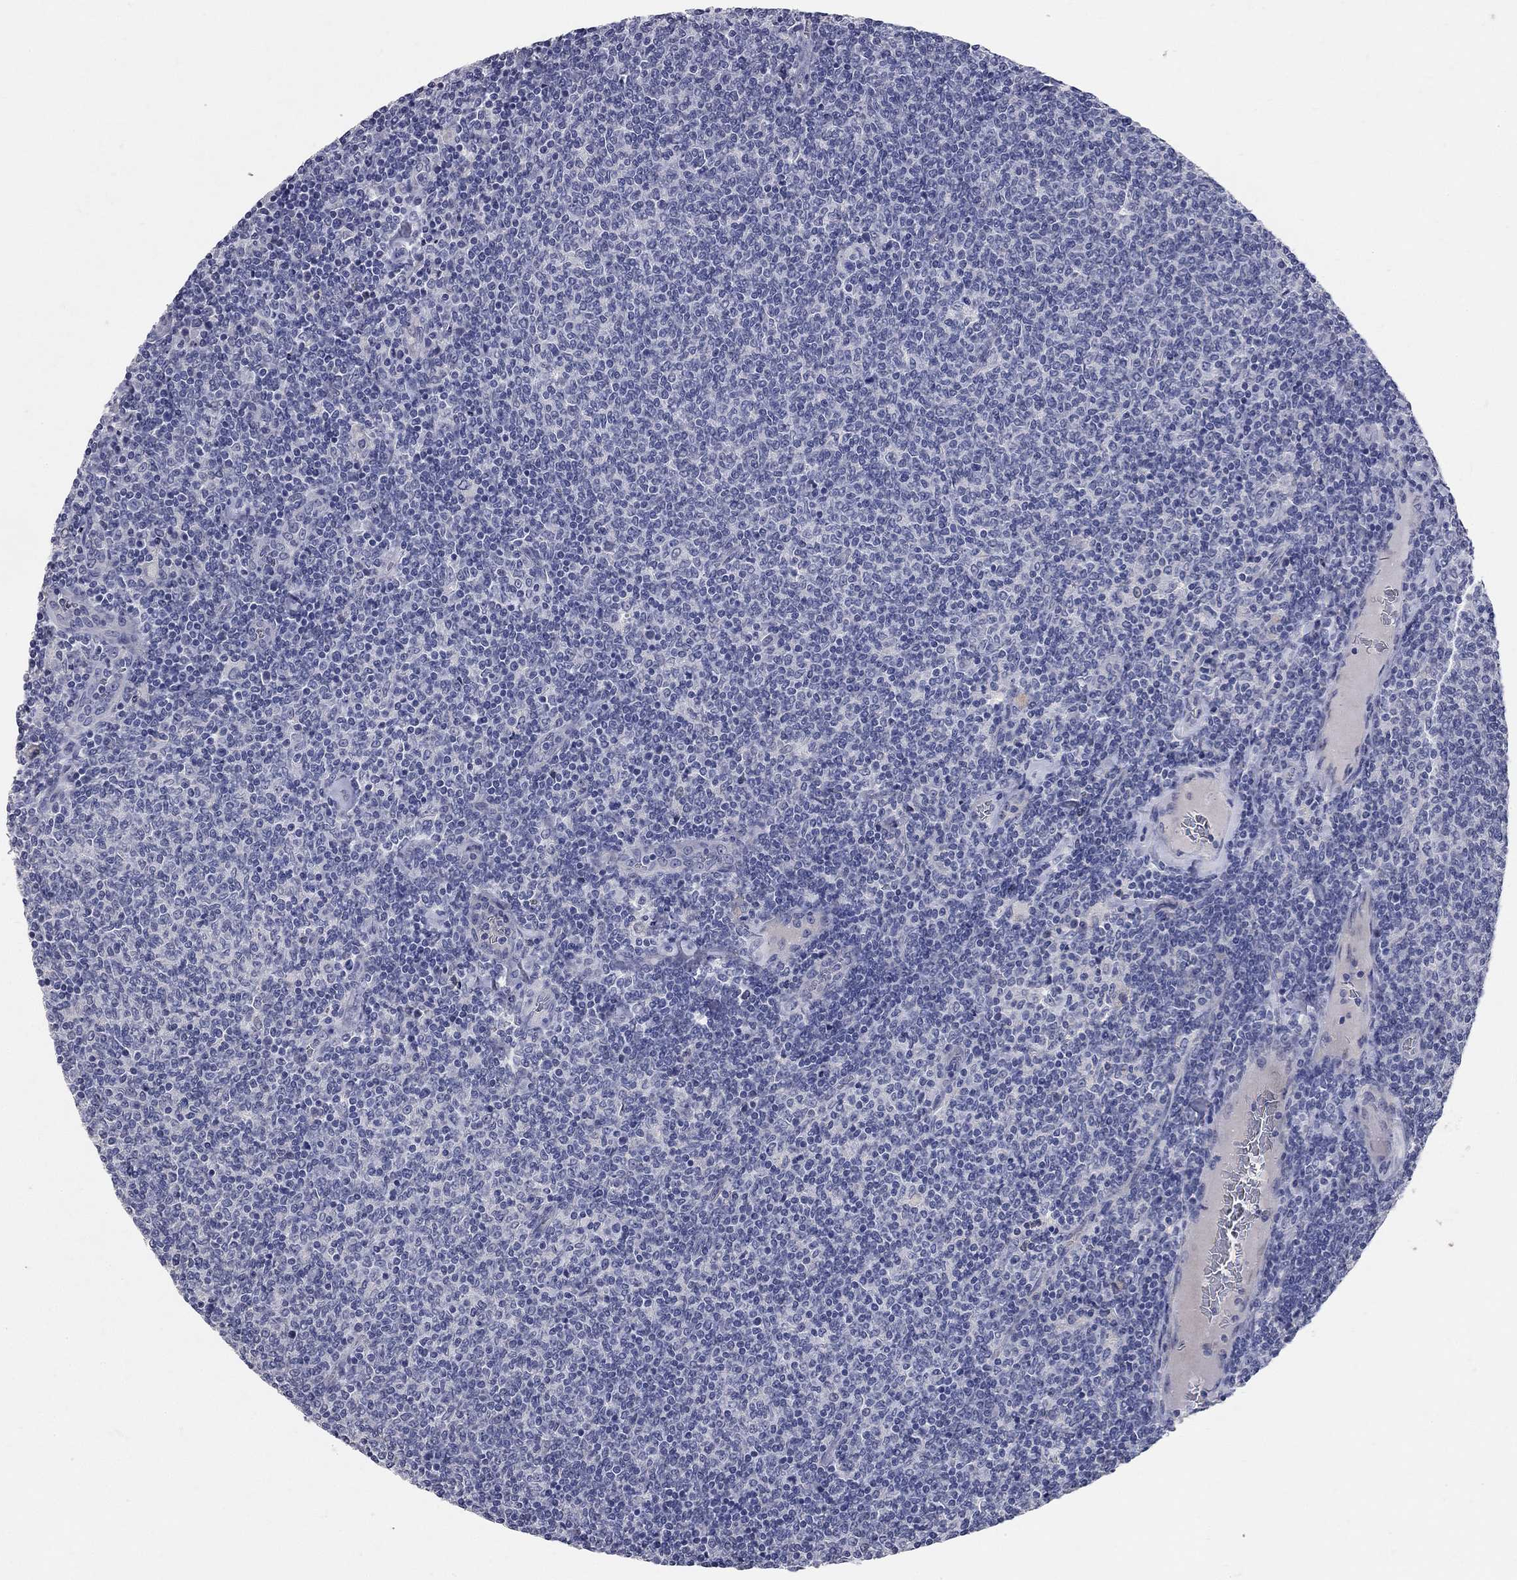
{"staining": {"intensity": "negative", "quantity": "none", "location": "none"}, "tissue": "lymphoma", "cell_type": "Tumor cells", "image_type": "cancer", "snomed": [{"axis": "morphology", "description": "Malignant lymphoma, non-Hodgkin's type, Low grade"}, {"axis": "topography", "description": "Lymph node"}], "caption": "High magnification brightfield microscopy of lymphoma stained with DAB (3,3'-diaminobenzidine) (brown) and counterstained with hematoxylin (blue): tumor cells show no significant expression.", "gene": "SYT12", "patient": {"sex": "male", "age": 52}}